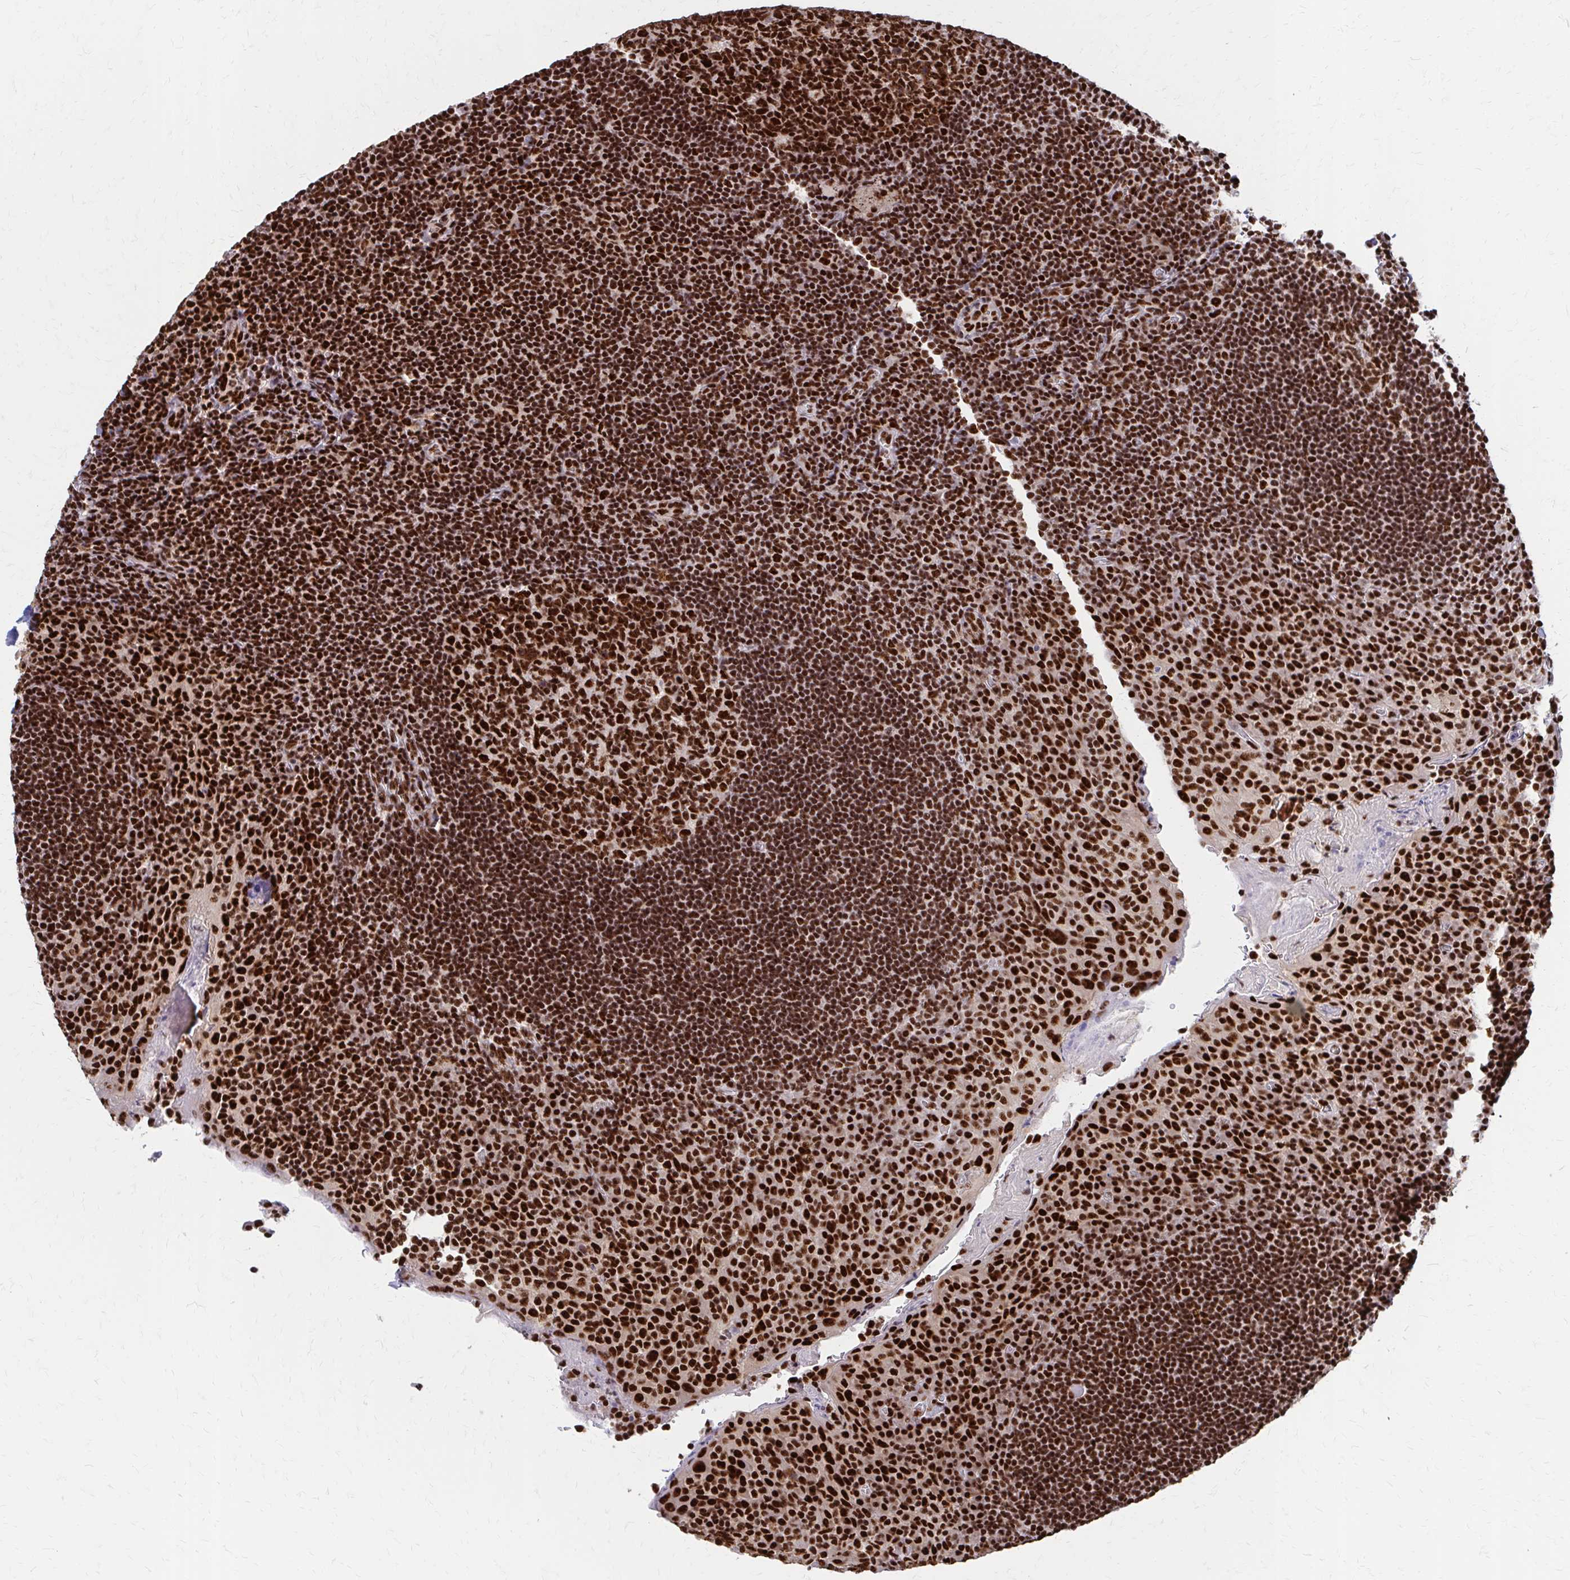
{"staining": {"intensity": "strong", "quantity": ">75%", "location": "nuclear"}, "tissue": "tonsil", "cell_type": "Germinal center cells", "image_type": "normal", "snomed": [{"axis": "morphology", "description": "Normal tissue, NOS"}, {"axis": "topography", "description": "Tonsil"}], "caption": "Immunohistochemistry micrograph of benign human tonsil stained for a protein (brown), which exhibits high levels of strong nuclear staining in approximately >75% of germinal center cells.", "gene": "CNKSR3", "patient": {"sex": "male", "age": 17}}